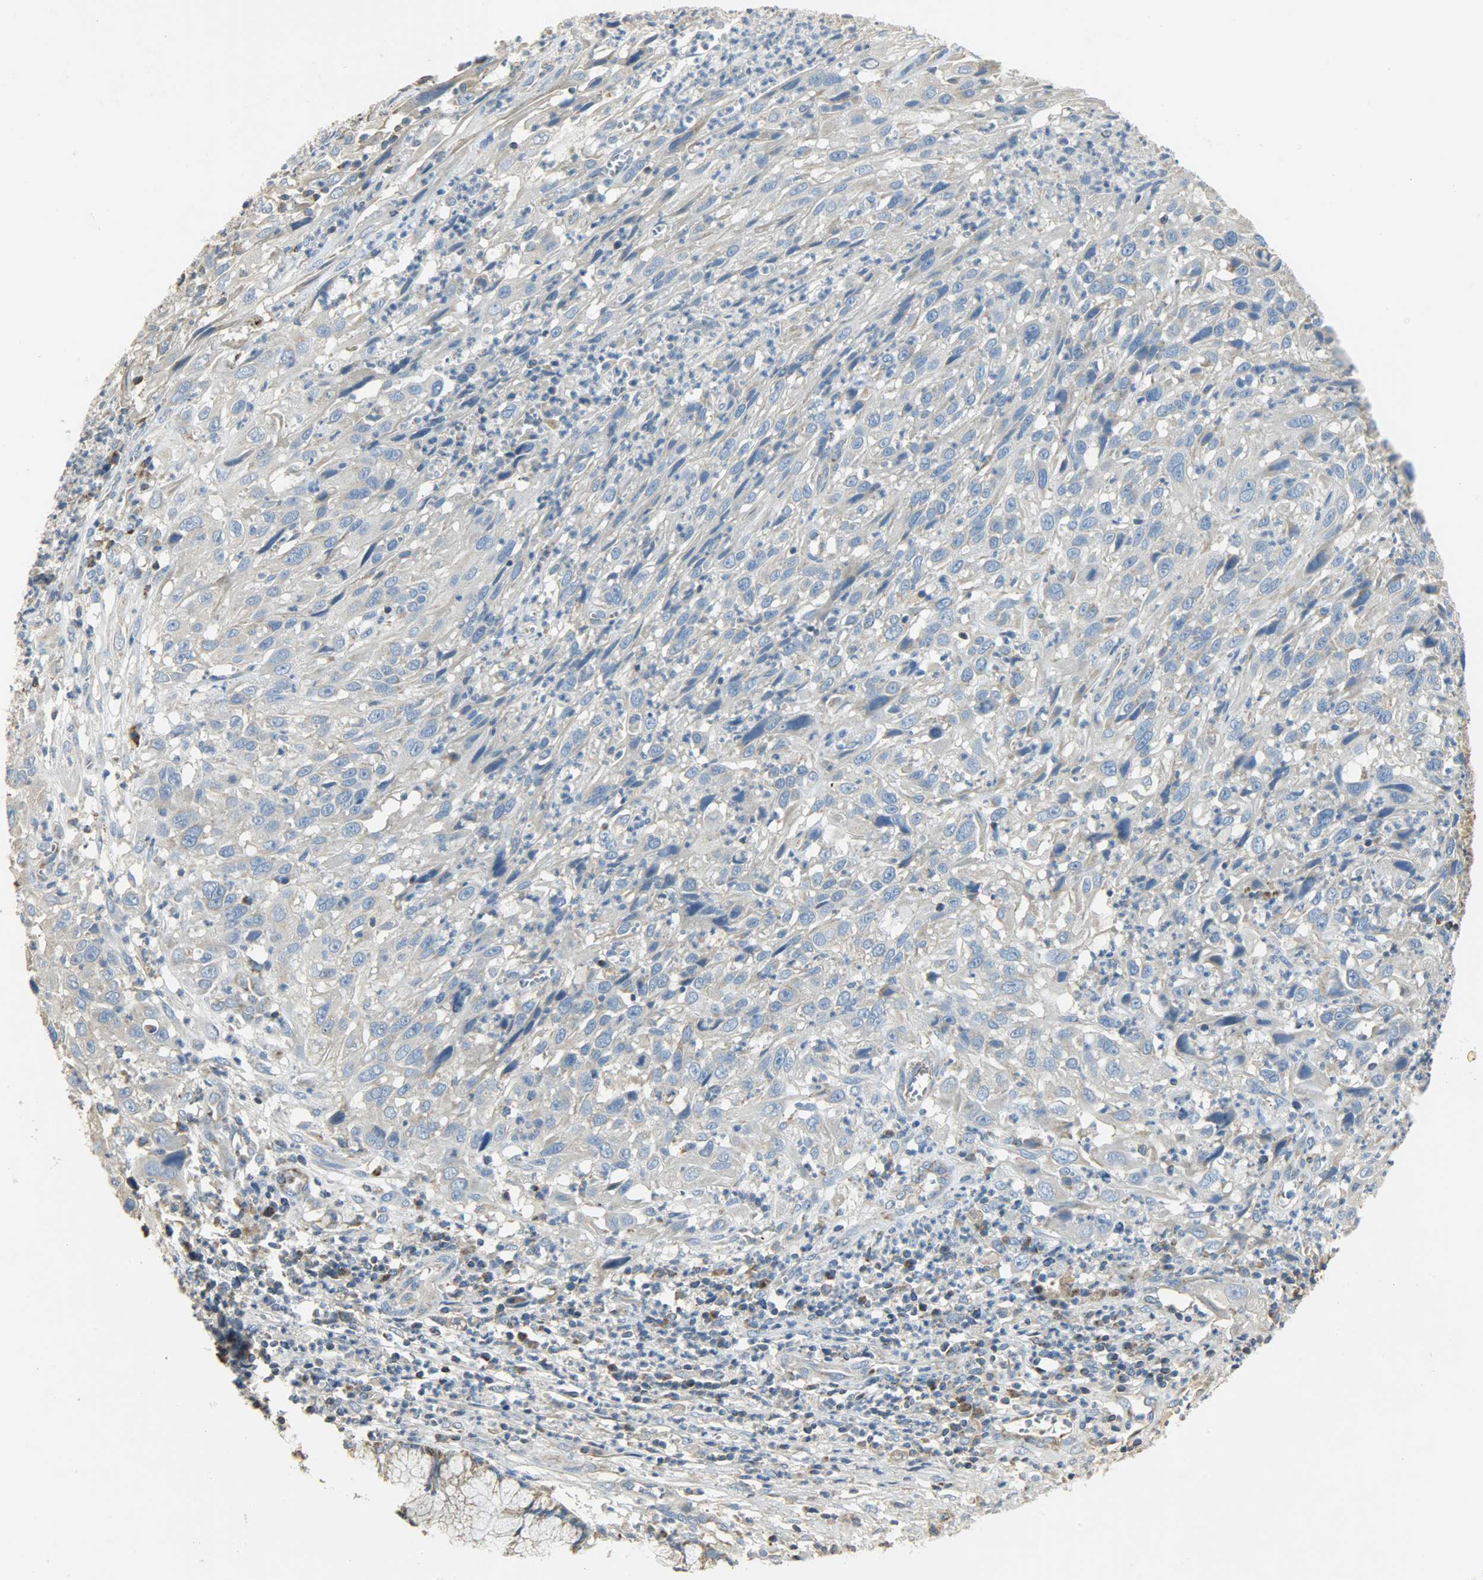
{"staining": {"intensity": "weak", "quantity": ">75%", "location": "cytoplasmic/membranous"}, "tissue": "cervical cancer", "cell_type": "Tumor cells", "image_type": "cancer", "snomed": [{"axis": "morphology", "description": "Squamous cell carcinoma, NOS"}, {"axis": "topography", "description": "Cervix"}], "caption": "Weak cytoplasmic/membranous protein expression is seen in approximately >75% of tumor cells in cervical cancer.", "gene": "NNT", "patient": {"sex": "female", "age": 32}}